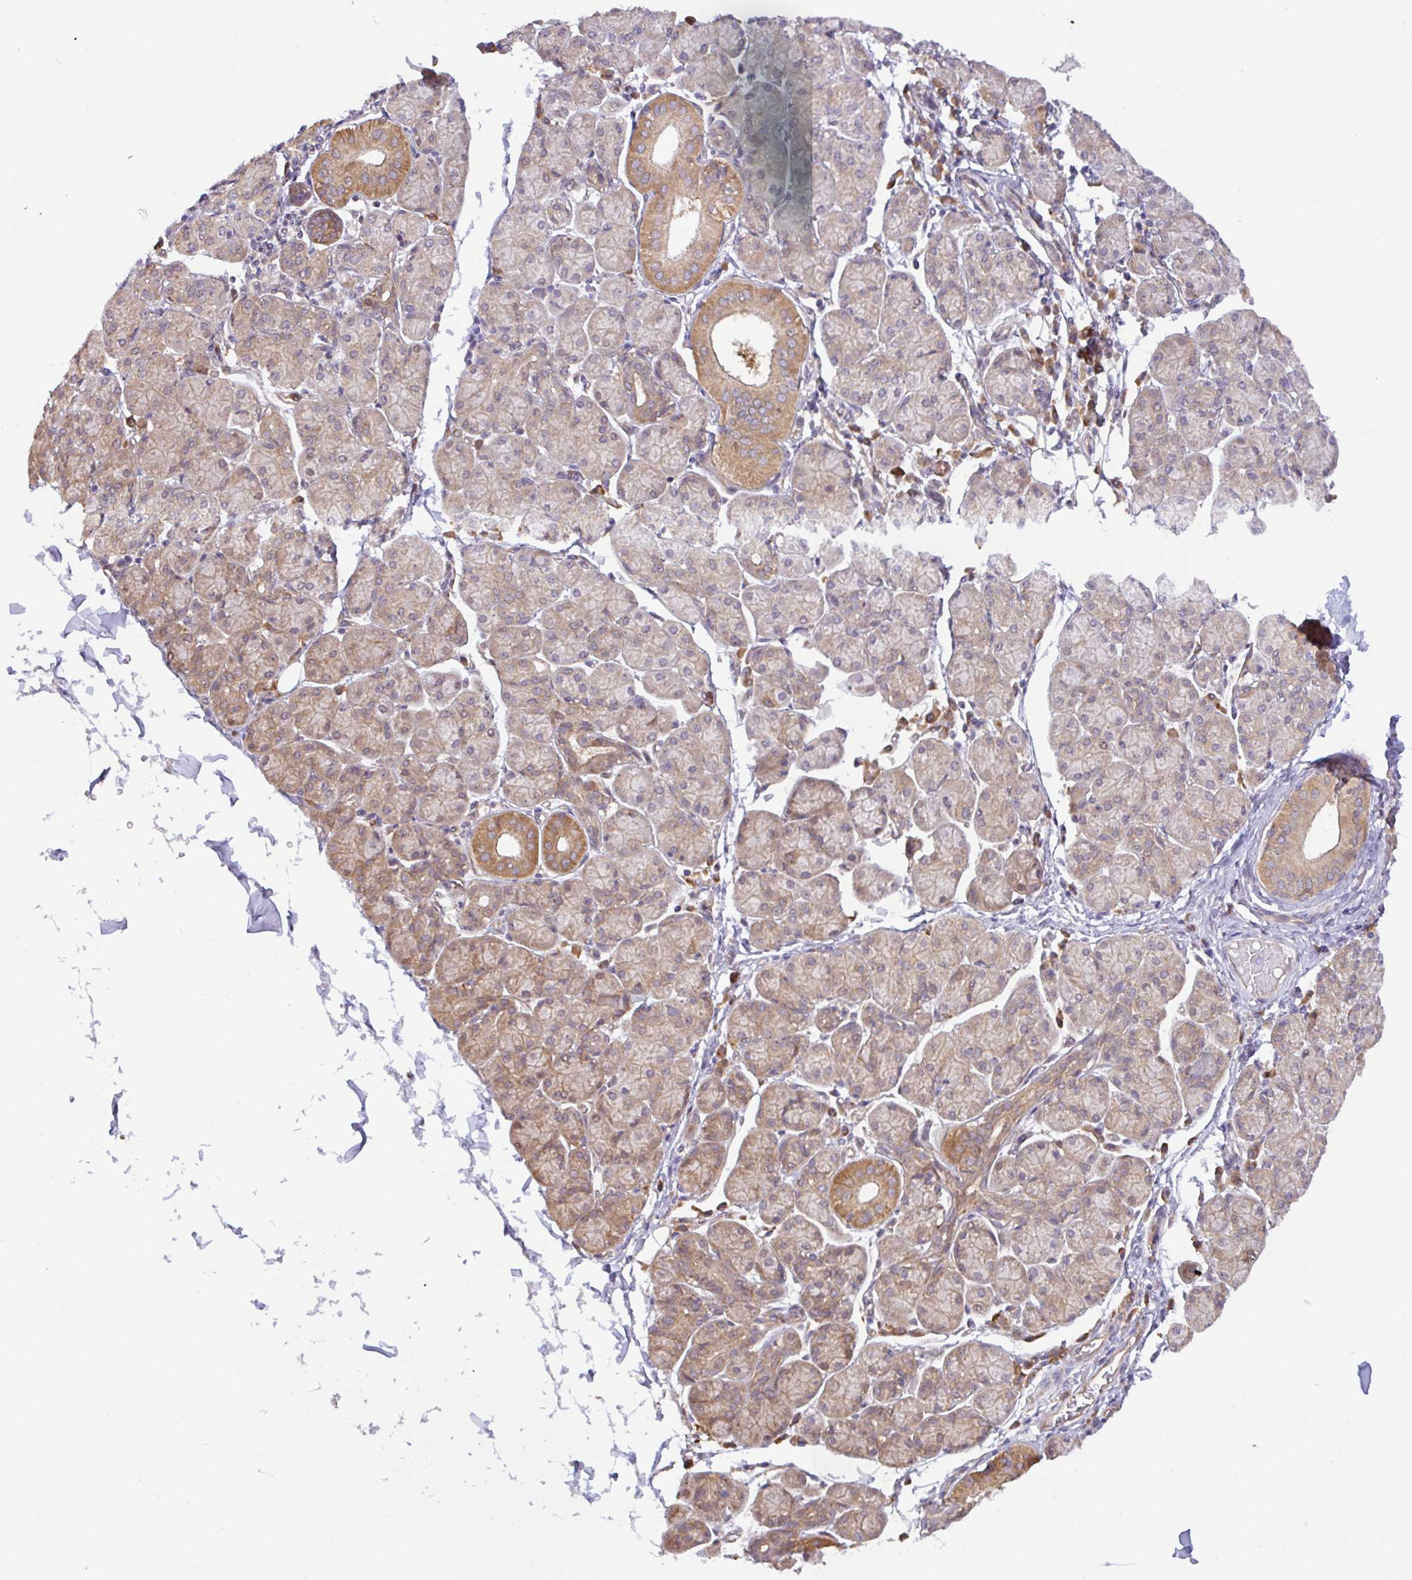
{"staining": {"intensity": "moderate", "quantity": "25%-75%", "location": "cytoplasmic/membranous"}, "tissue": "salivary gland", "cell_type": "Glandular cells", "image_type": "normal", "snomed": [{"axis": "morphology", "description": "Normal tissue, NOS"}, {"axis": "morphology", "description": "Inflammation, NOS"}, {"axis": "topography", "description": "Lymph node"}, {"axis": "topography", "description": "Salivary gland"}], "caption": "Glandular cells reveal medium levels of moderate cytoplasmic/membranous staining in approximately 25%-75% of cells in benign human salivary gland. The protein of interest is shown in brown color, while the nuclei are stained blue.", "gene": "DLEU7", "patient": {"sex": "male", "age": 3}}